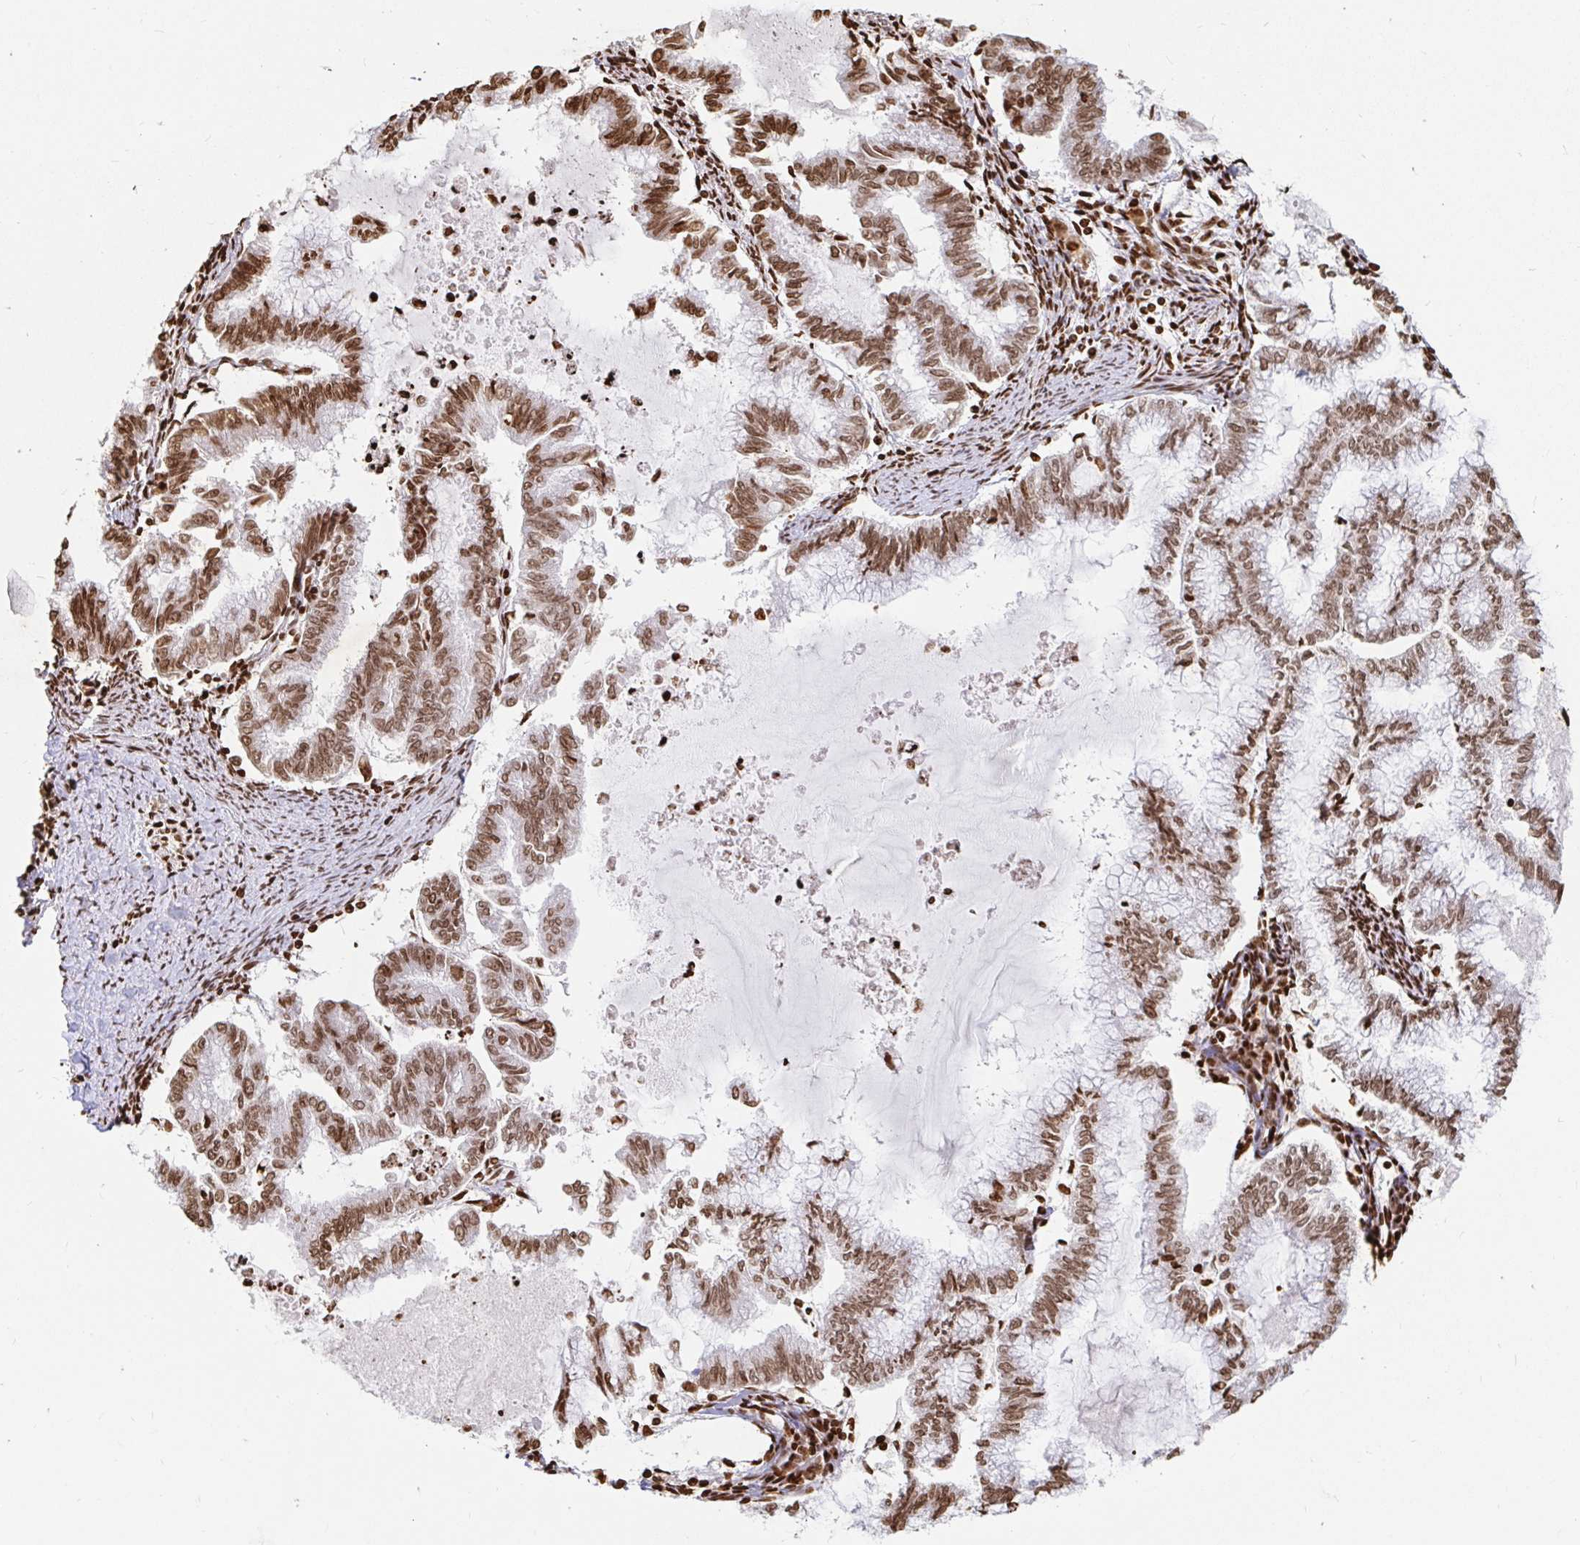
{"staining": {"intensity": "moderate", "quantity": ">75%", "location": "nuclear"}, "tissue": "endometrial cancer", "cell_type": "Tumor cells", "image_type": "cancer", "snomed": [{"axis": "morphology", "description": "Adenocarcinoma, NOS"}, {"axis": "topography", "description": "Endometrium"}], "caption": "A medium amount of moderate nuclear expression is seen in approximately >75% of tumor cells in adenocarcinoma (endometrial) tissue. The protein is shown in brown color, while the nuclei are stained blue.", "gene": "H2BC5", "patient": {"sex": "female", "age": 79}}